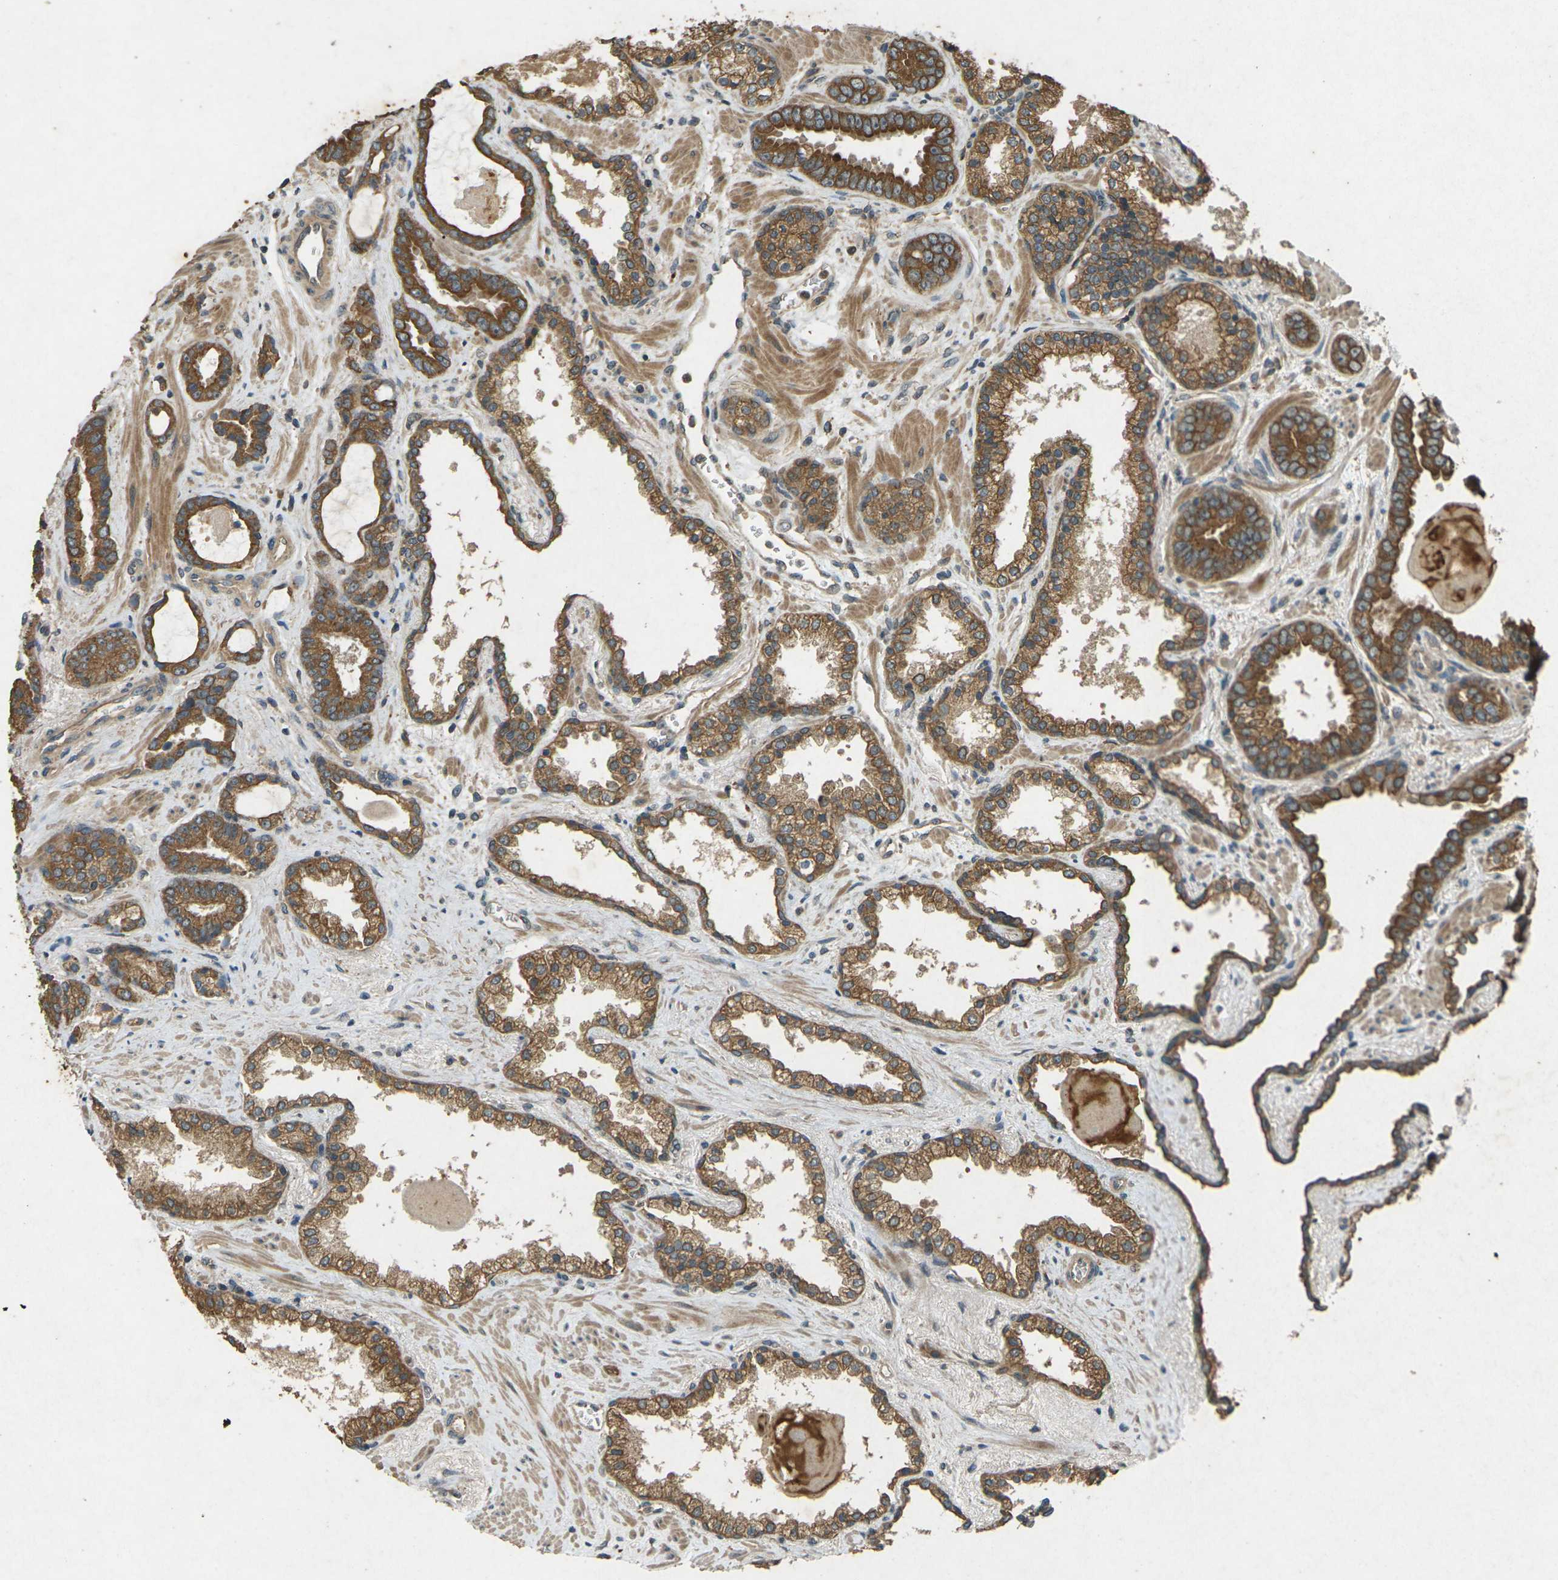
{"staining": {"intensity": "moderate", "quantity": ">75%", "location": "cytoplasmic/membranous"}, "tissue": "prostate cancer", "cell_type": "Tumor cells", "image_type": "cancer", "snomed": [{"axis": "morphology", "description": "Adenocarcinoma, Low grade"}, {"axis": "topography", "description": "Prostate"}], "caption": "Moderate cytoplasmic/membranous expression for a protein is appreciated in approximately >75% of tumor cells of prostate cancer using IHC.", "gene": "TAP1", "patient": {"sex": "male", "age": 60}}